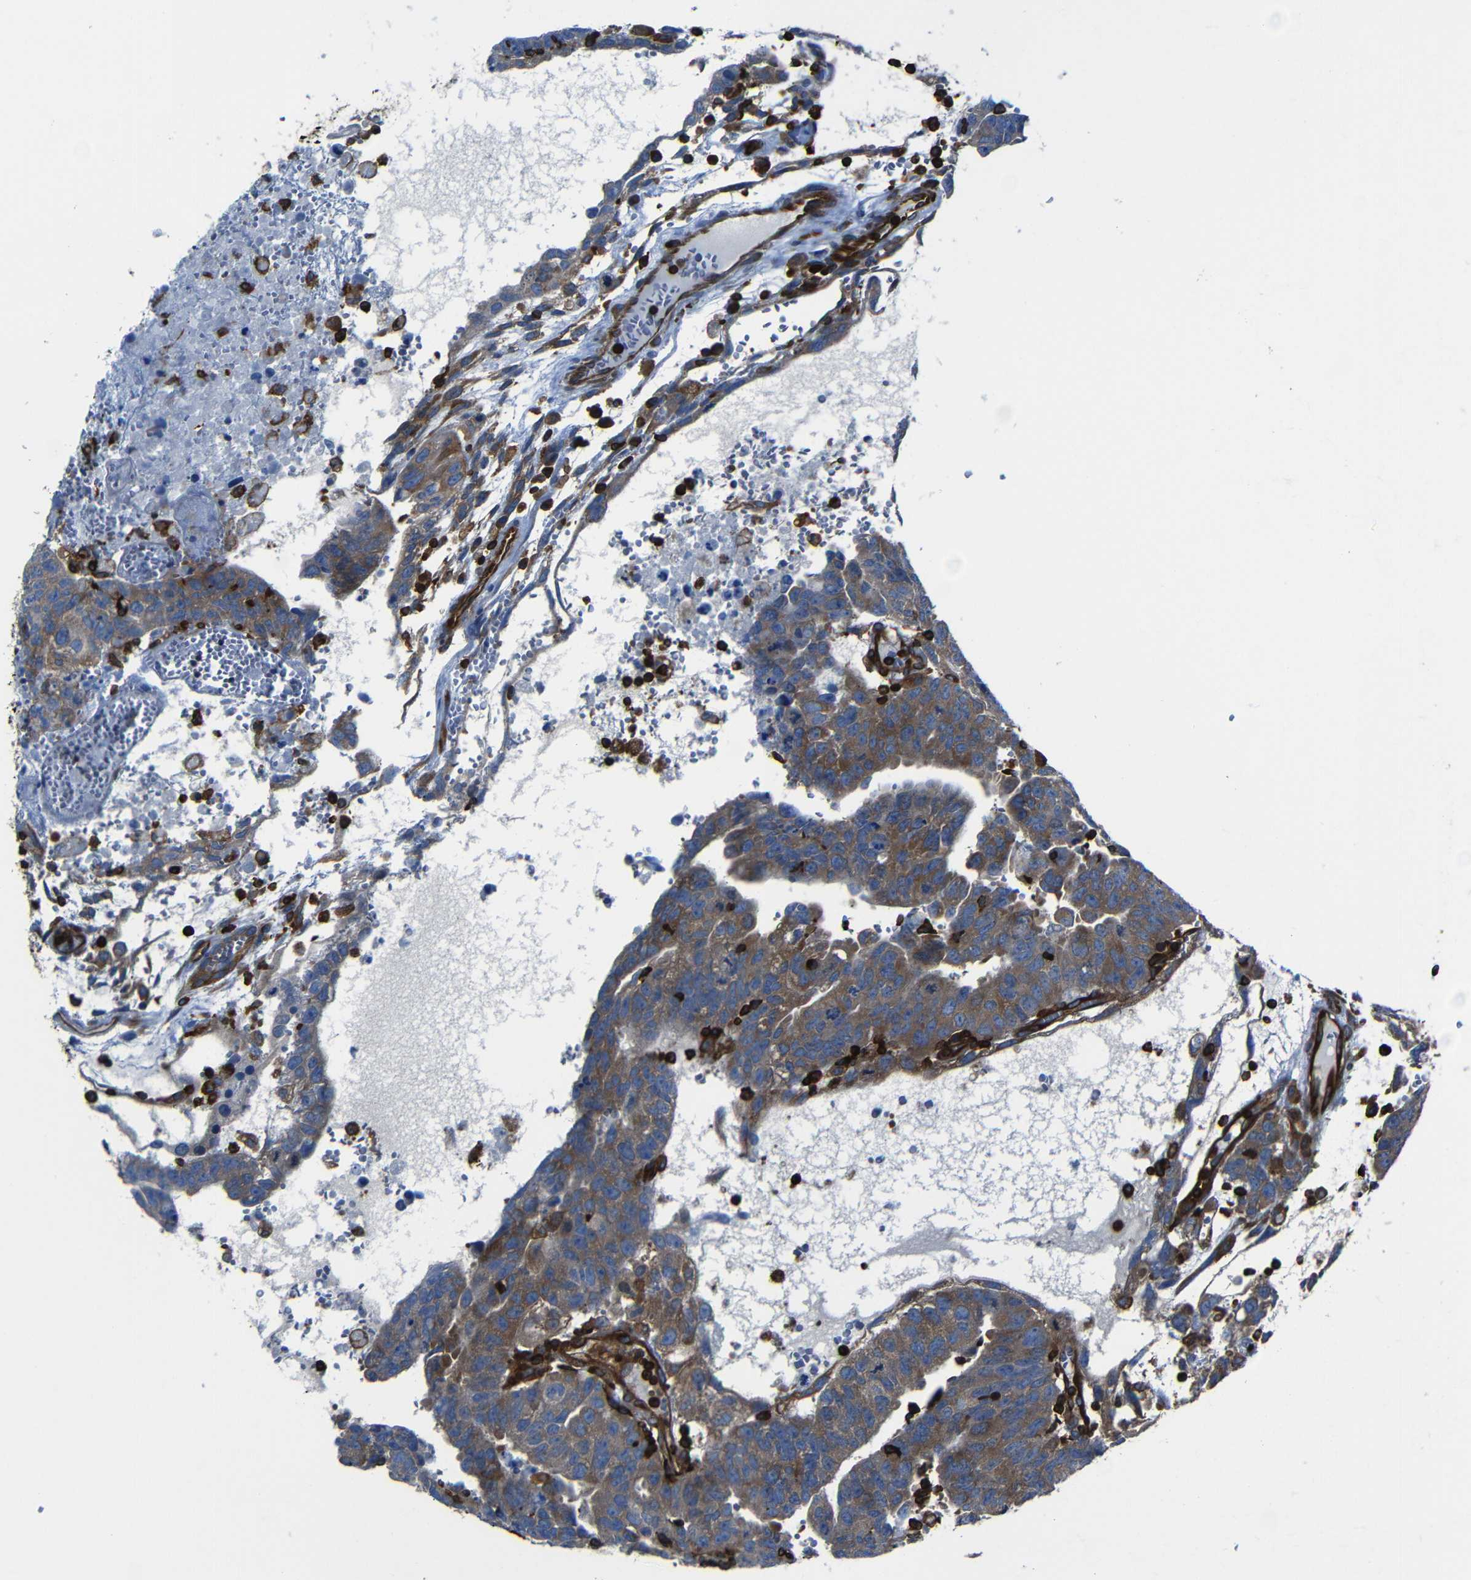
{"staining": {"intensity": "moderate", "quantity": ">75%", "location": "cytoplasmic/membranous"}, "tissue": "testis cancer", "cell_type": "Tumor cells", "image_type": "cancer", "snomed": [{"axis": "morphology", "description": "Seminoma, NOS"}, {"axis": "morphology", "description": "Carcinoma, Embryonal, NOS"}, {"axis": "topography", "description": "Testis"}], "caption": "Testis seminoma stained with immunohistochemistry (IHC) exhibits moderate cytoplasmic/membranous expression in about >75% of tumor cells. The protein of interest is shown in brown color, while the nuclei are stained blue.", "gene": "ARHGEF1", "patient": {"sex": "male", "age": 52}}